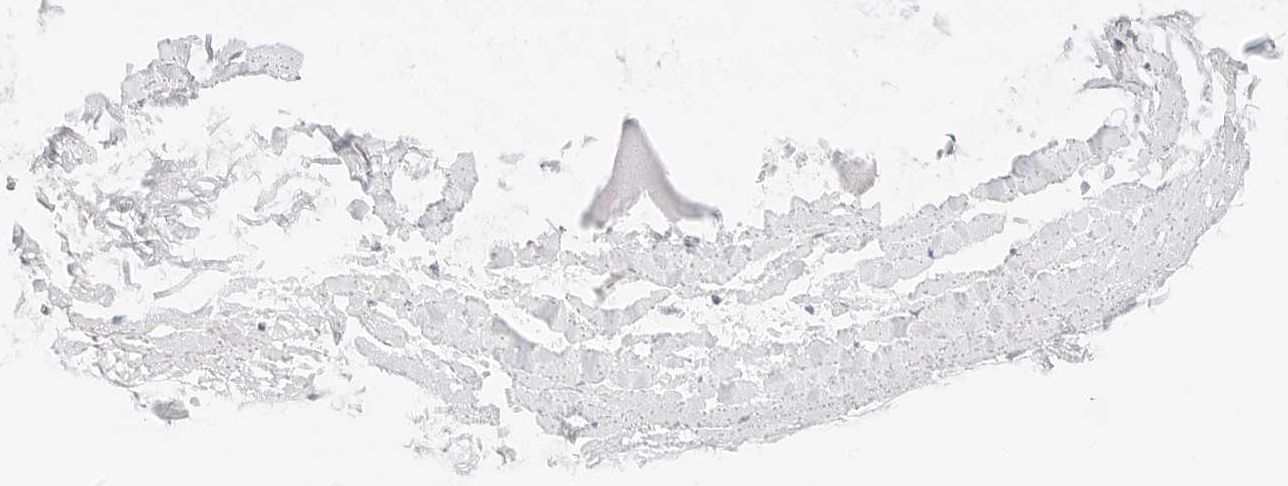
{"staining": {"intensity": "weak", "quantity": "<25%", "location": "cytoplasmic/membranous"}, "tissue": "adipose tissue", "cell_type": "Adipocytes", "image_type": "normal", "snomed": [{"axis": "morphology", "description": "Normal tissue, NOS"}, {"axis": "topography", "description": "Bronchus"}], "caption": "The immunohistochemistry (IHC) micrograph has no significant staining in adipocytes of adipose tissue. (Immunohistochemistry (ihc), brightfield microscopy, high magnification).", "gene": "ATL1", "patient": {"sex": "male", "age": 66}}